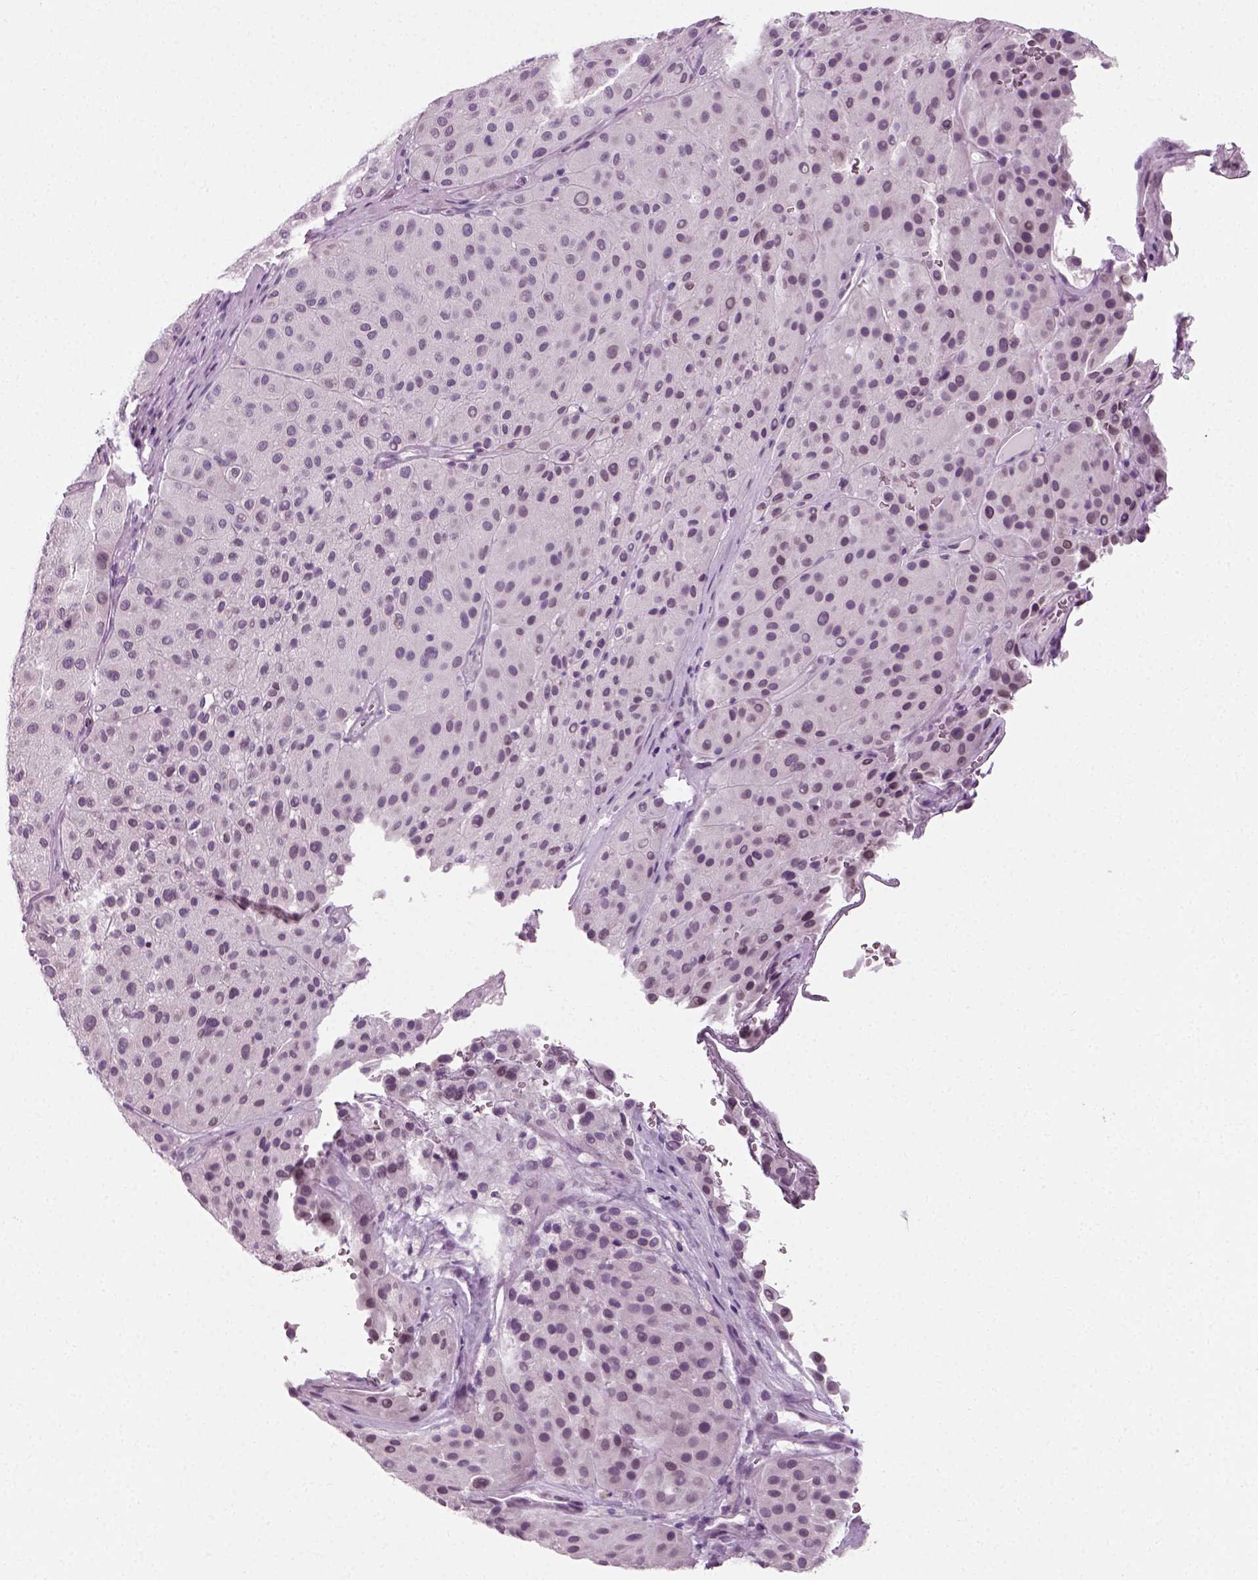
{"staining": {"intensity": "negative", "quantity": "none", "location": "none"}, "tissue": "melanoma", "cell_type": "Tumor cells", "image_type": "cancer", "snomed": [{"axis": "morphology", "description": "Malignant melanoma, Metastatic site"}, {"axis": "topography", "description": "Smooth muscle"}], "caption": "Malignant melanoma (metastatic site) was stained to show a protein in brown. There is no significant staining in tumor cells.", "gene": "SPATA31E1", "patient": {"sex": "male", "age": 41}}